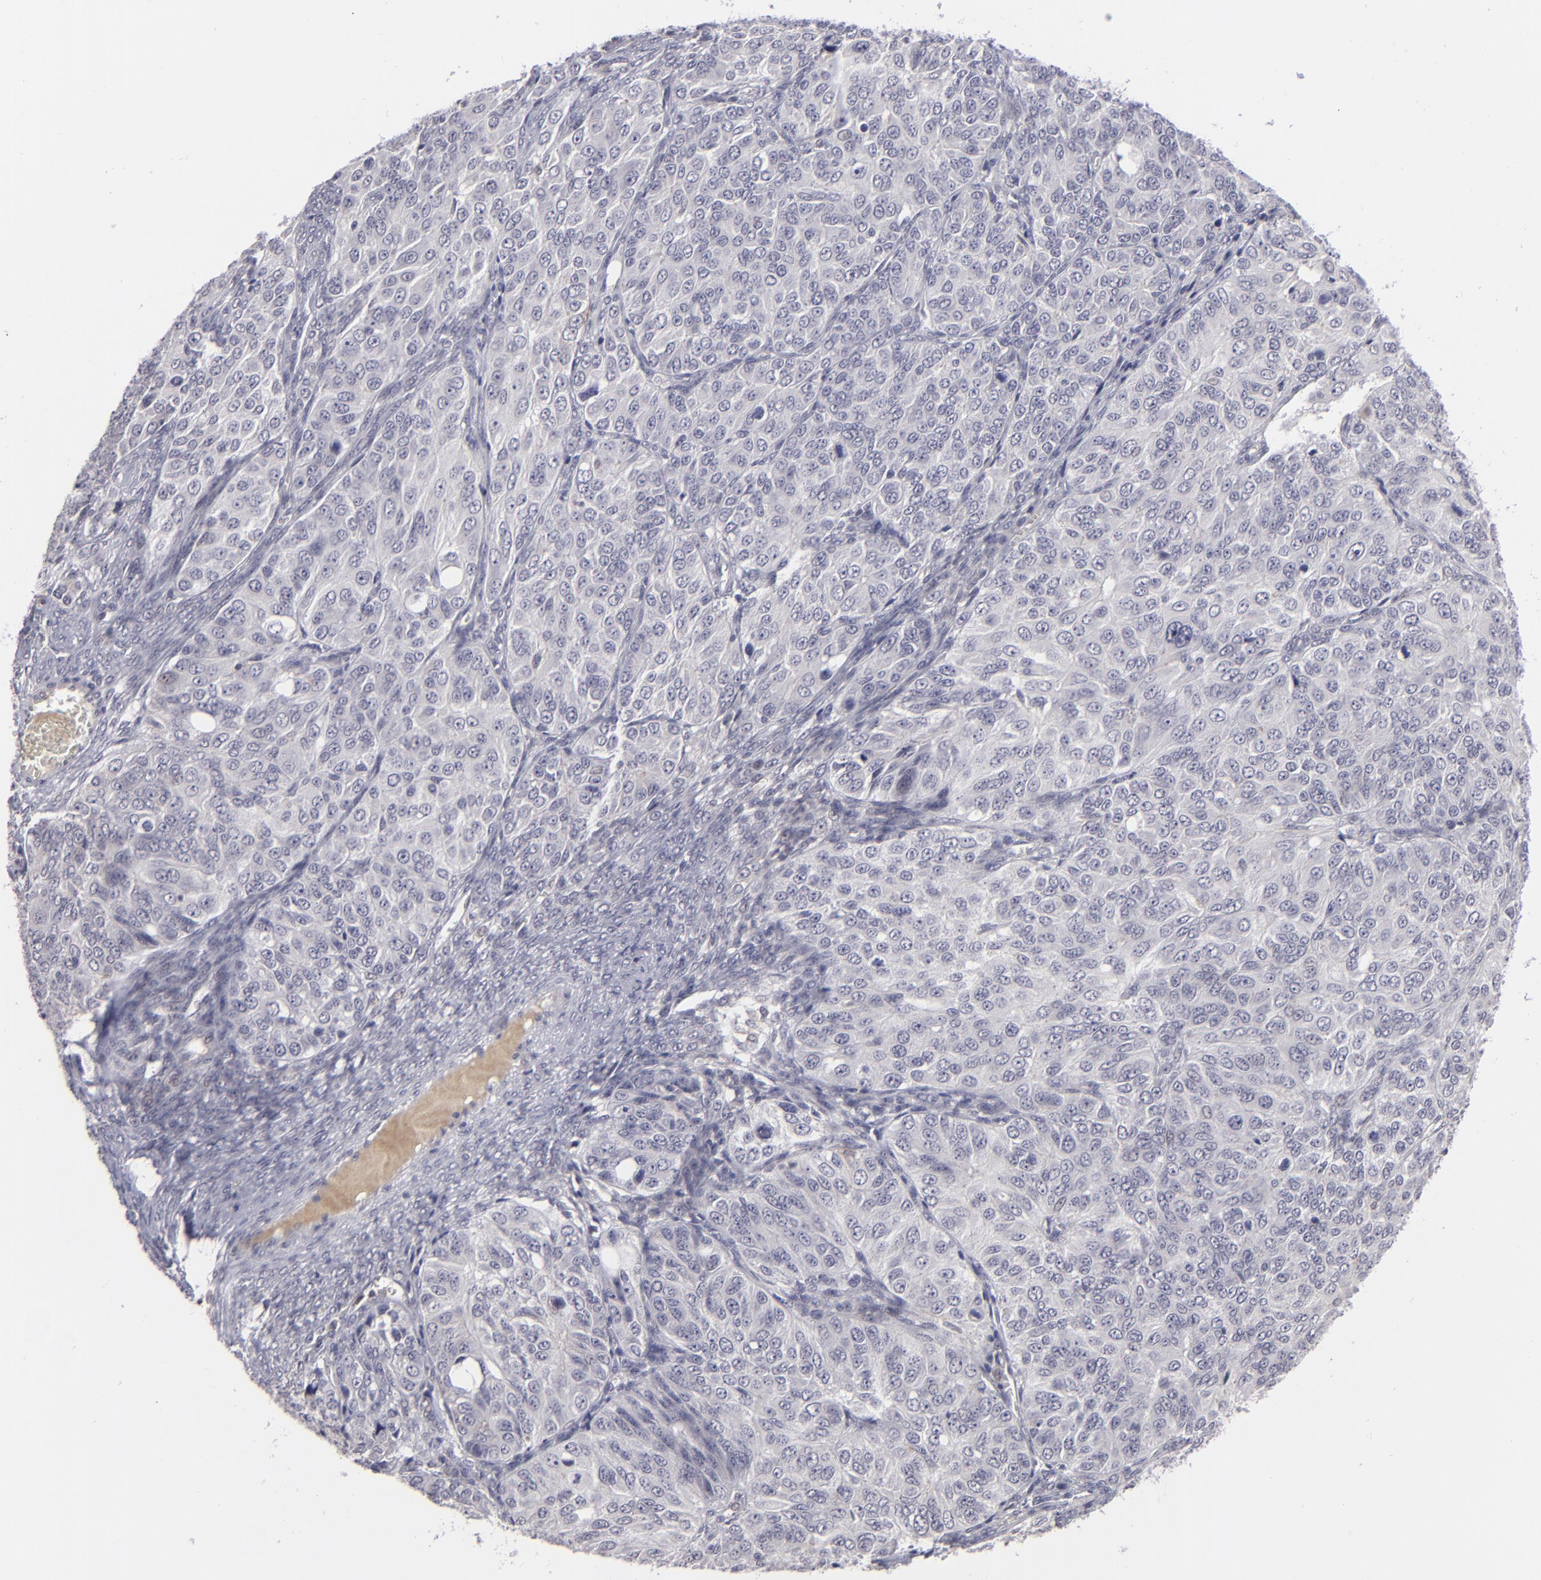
{"staining": {"intensity": "negative", "quantity": "none", "location": "none"}, "tissue": "ovarian cancer", "cell_type": "Tumor cells", "image_type": "cancer", "snomed": [{"axis": "morphology", "description": "Carcinoma, endometroid"}, {"axis": "topography", "description": "Ovary"}], "caption": "Histopathology image shows no significant protein expression in tumor cells of ovarian endometroid carcinoma.", "gene": "CLDN2", "patient": {"sex": "female", "age": 51}}